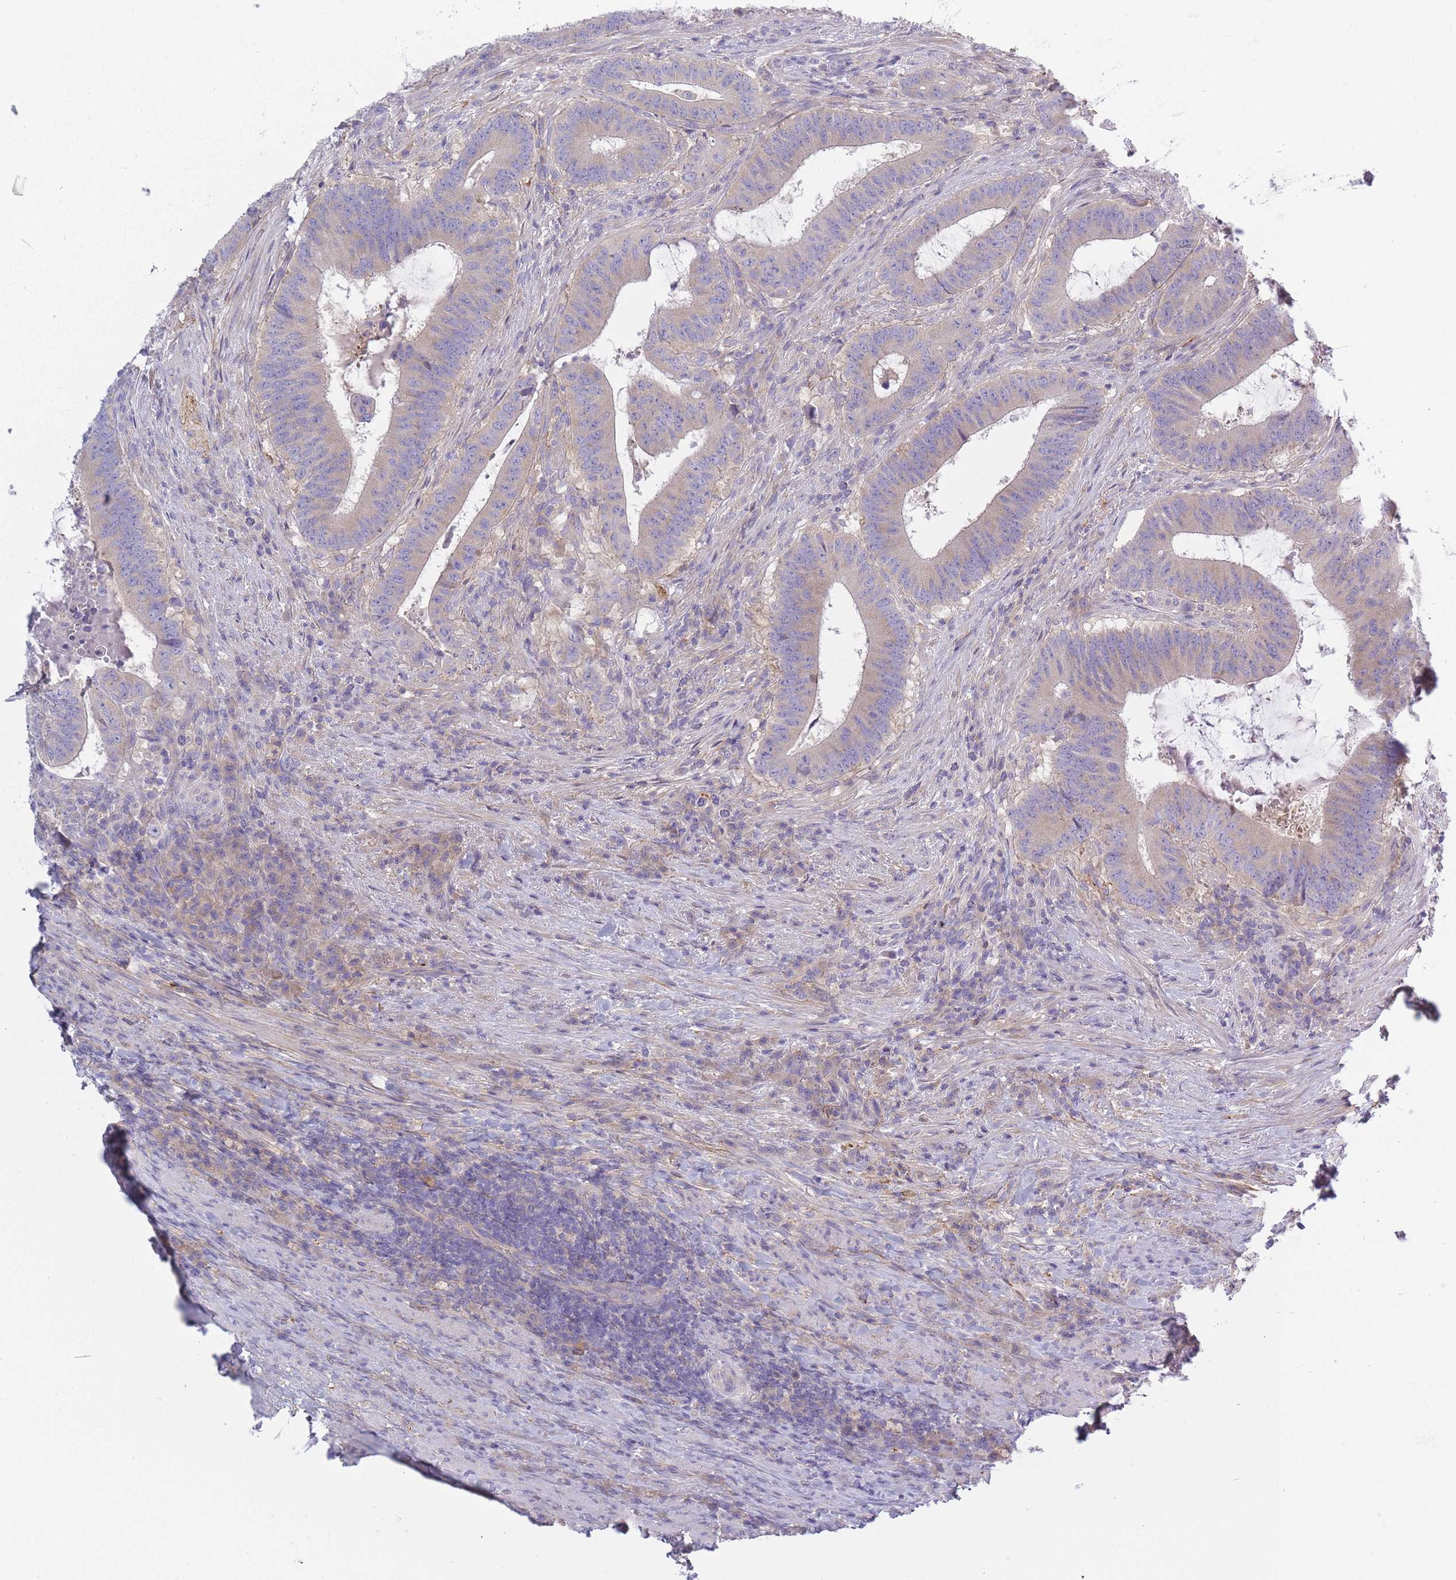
{"staining": {"intensity": "negative", "quantity": "none", "location": "none"}, "tissue": "colorectal cancer", "cell_type": "Tumor cells", "image_type": "cancer", "snomed": [{"axis": "morphology", "description": "Adenocarcinoma, NOS"}, {"axis": "topography", "description": "Colon"}], "caption": "IHC histopathology image of colorectal cancer (adenocarcinoma) stained for a protein (brown), which exhibits no expression in tumor cells.", "gene": "AP3M2", "patient": {"sex": "female", "age": 43}}